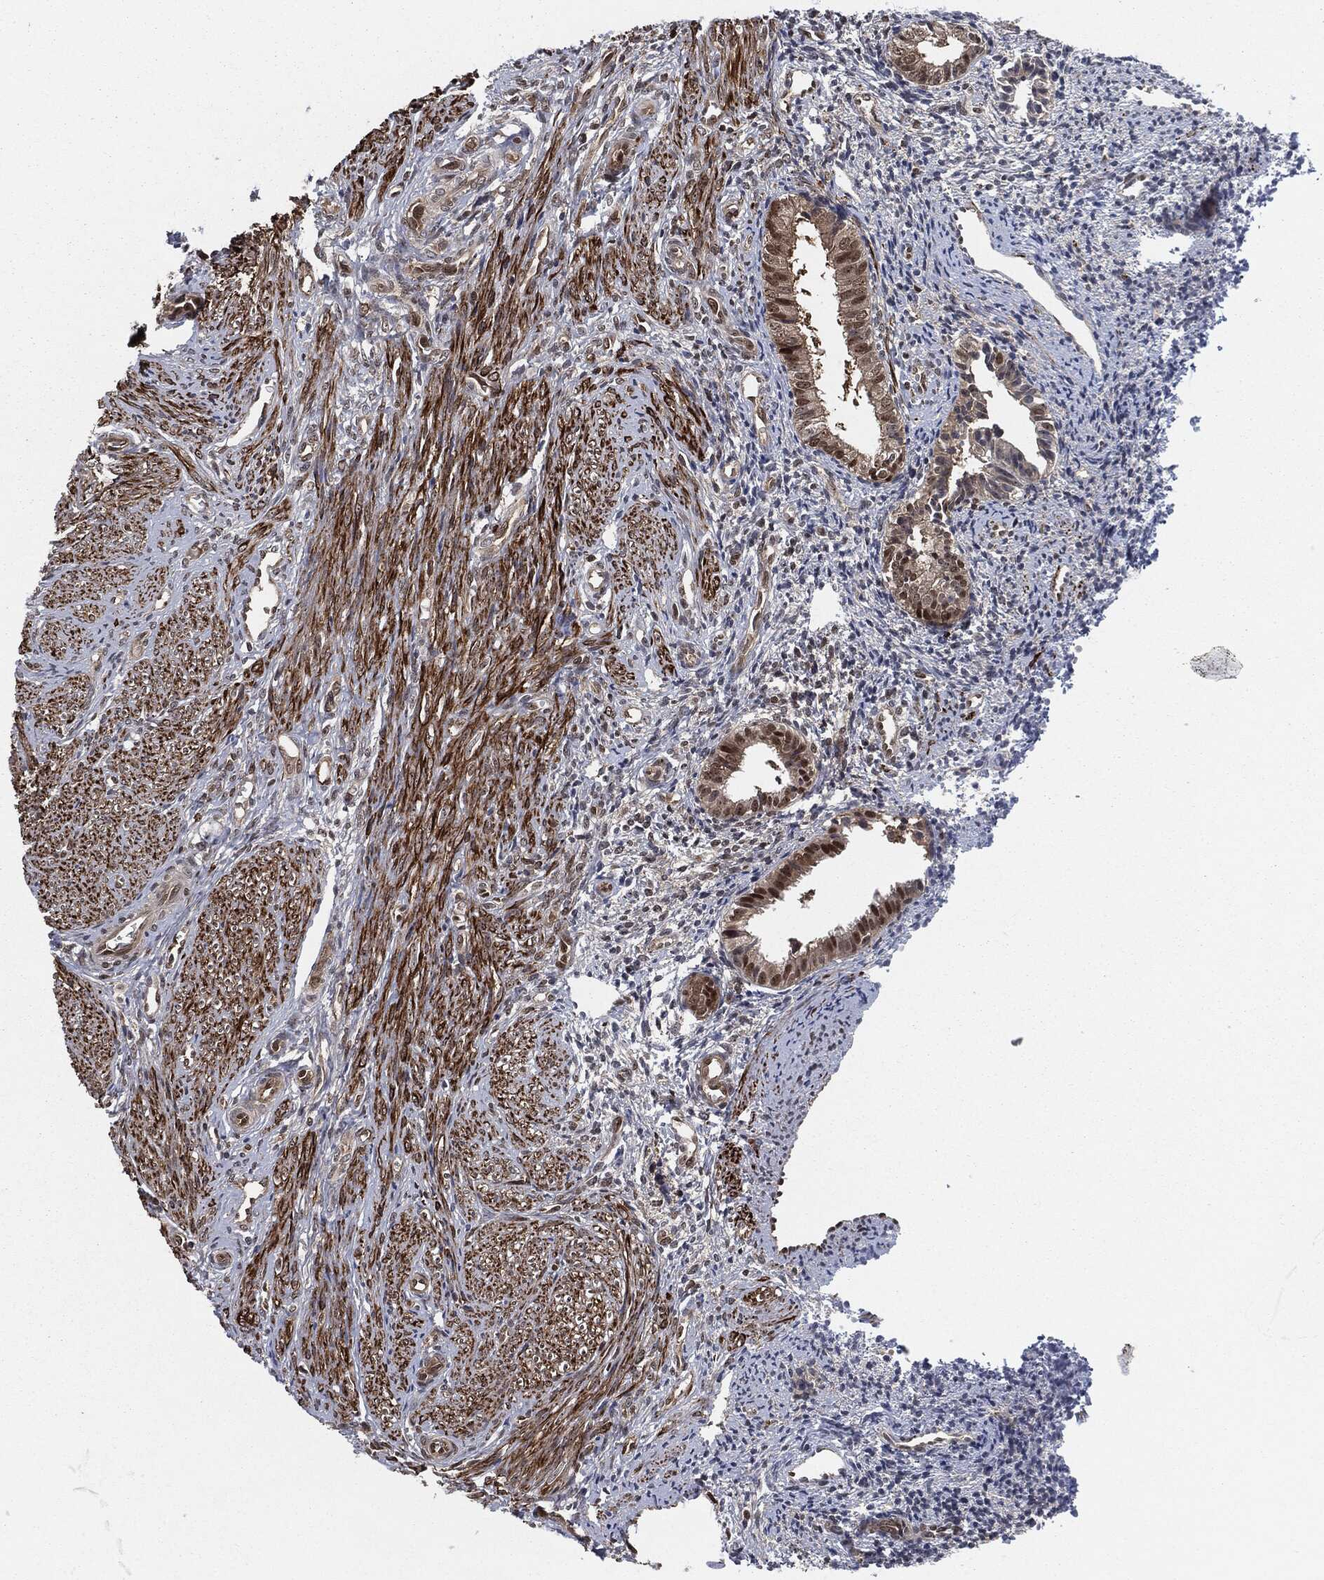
{"staining": {"intensity": "negative", "quantity": "none", "location": "none"}, "tissue": "endometrium", "cell_type": "Cells in endometrial stroma", "image_type": "normal", "snomed": [{"axis": "morphology", "description": "Normal tissue, NOS"}, {"axis": "topography", "description": "Endometrium"}], "caption": "High magnification brightfield microscopy of unremarkable endometrium stained with DAB (3,3'-diaminobenzidine) (brown) and counterstained with hematoxylin (blue): cells in endometrial stroma show no significant positivity. (Brightfield microscopy of DAB immunohistochemistry (IHC) at high magnification).", "gene": "CAPRIN2", "patient": {"sex": "female", "age": 47}}